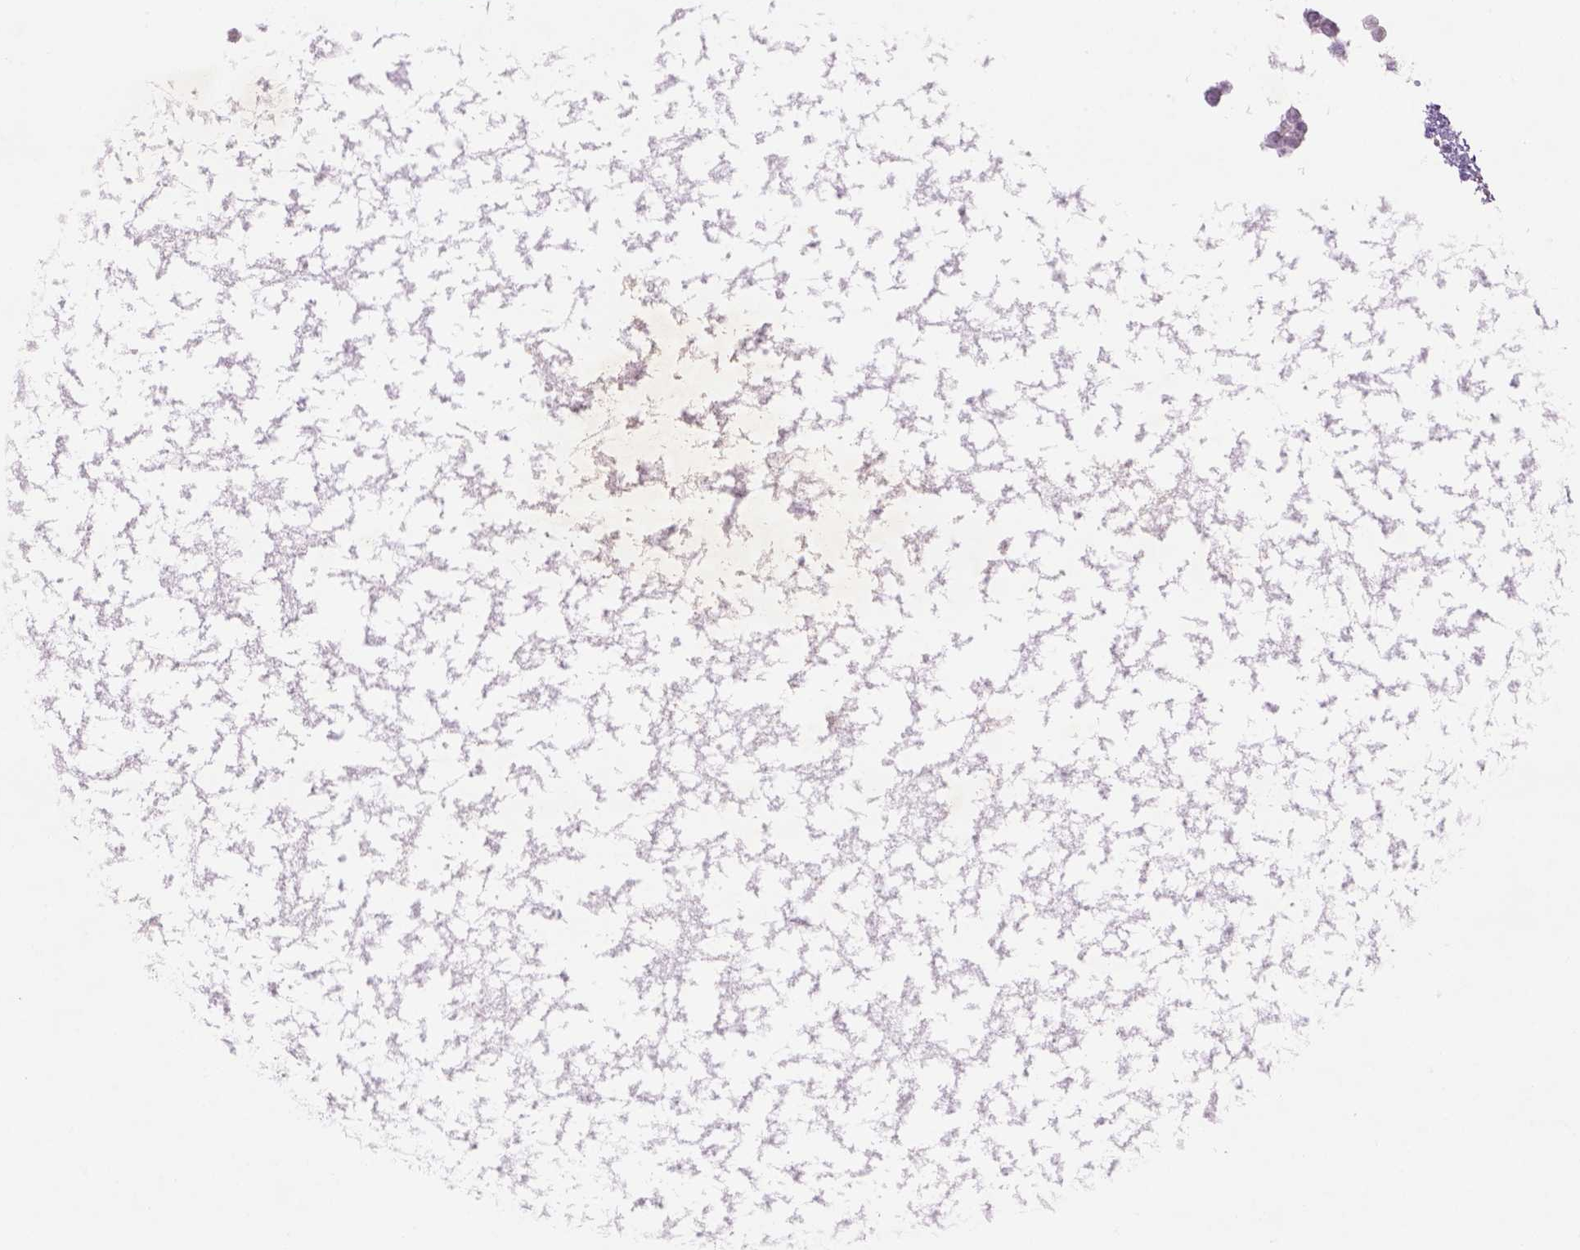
{"staining": {"intensity": "negative", "quantity": "none", "location": "none"}, "tissue": "testis cancer", "cell_type": "Tumor cells", "image_type": "cancer", "snomed": [{"axis": "morphology", "description": "Carcinoma, Embryonal, NOS"}, {"axis": "topography", "description": "Testis"}], "caption": "The micrograph shows no staining of tumor cells in testis cancer (embryonal carcinoma).", "gene": "NAALAD2", "patient": {"sex": "male", "age": 26}}